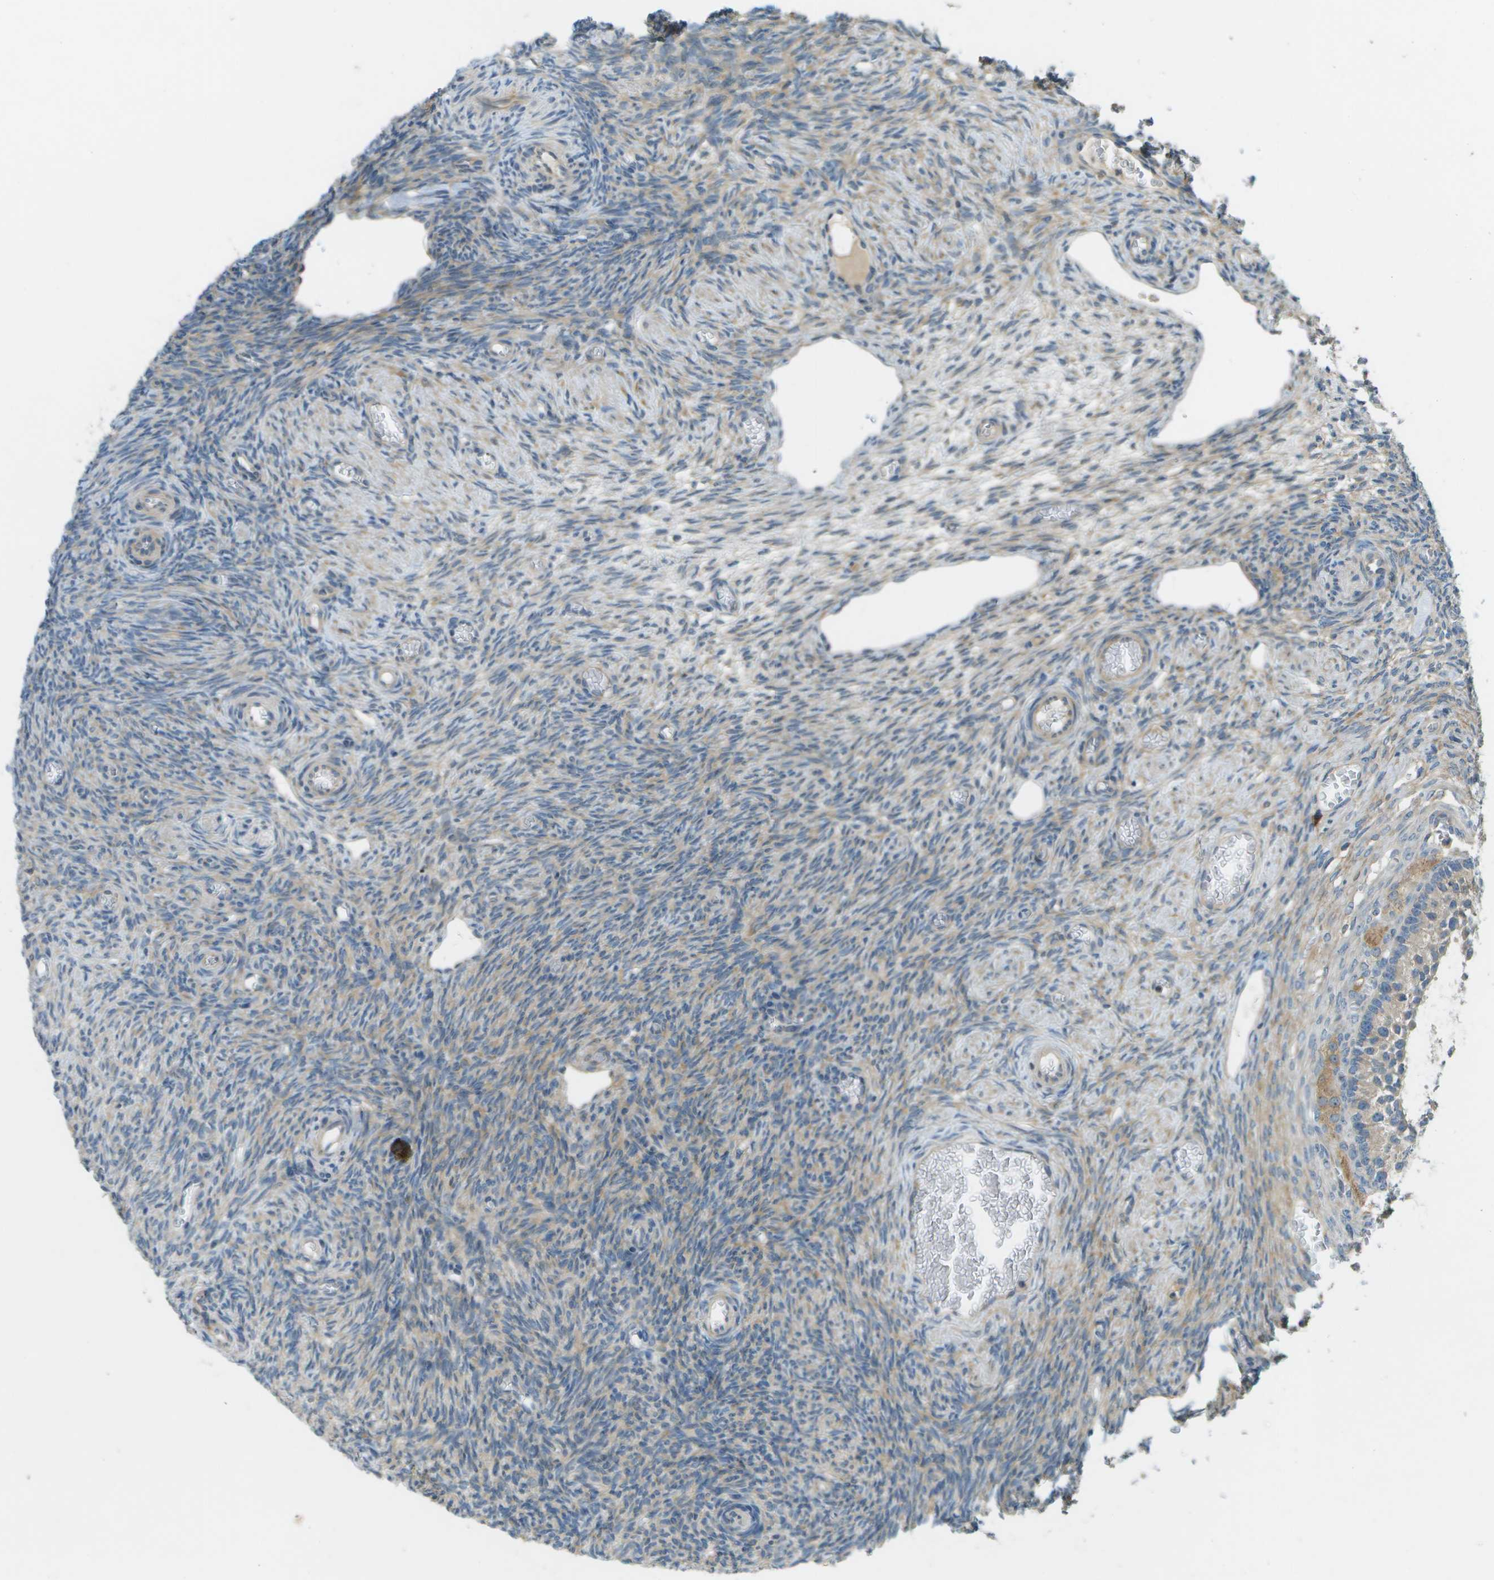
{"staining": {"intensity": "weak", "quantity": "25%-75%", "location": "cytoplasmic/membranous"}, "tissue": "ovary", "cell_type": "Ovarian stroma cells", "image_type": "normal", "snomed": [{"axis": "morphology", "description": "Normal tissue, NOS"}, {"axis": "topography", "description": "Ovary"}], "caption": "Human ovary stained with a brown dye reveals weak cytoplasmic/membranous positive staining in approximately 25%-75% of ovarian stroma cells.", "gene": "WNK2", "patient": {"sex": "female", "age": 27}}